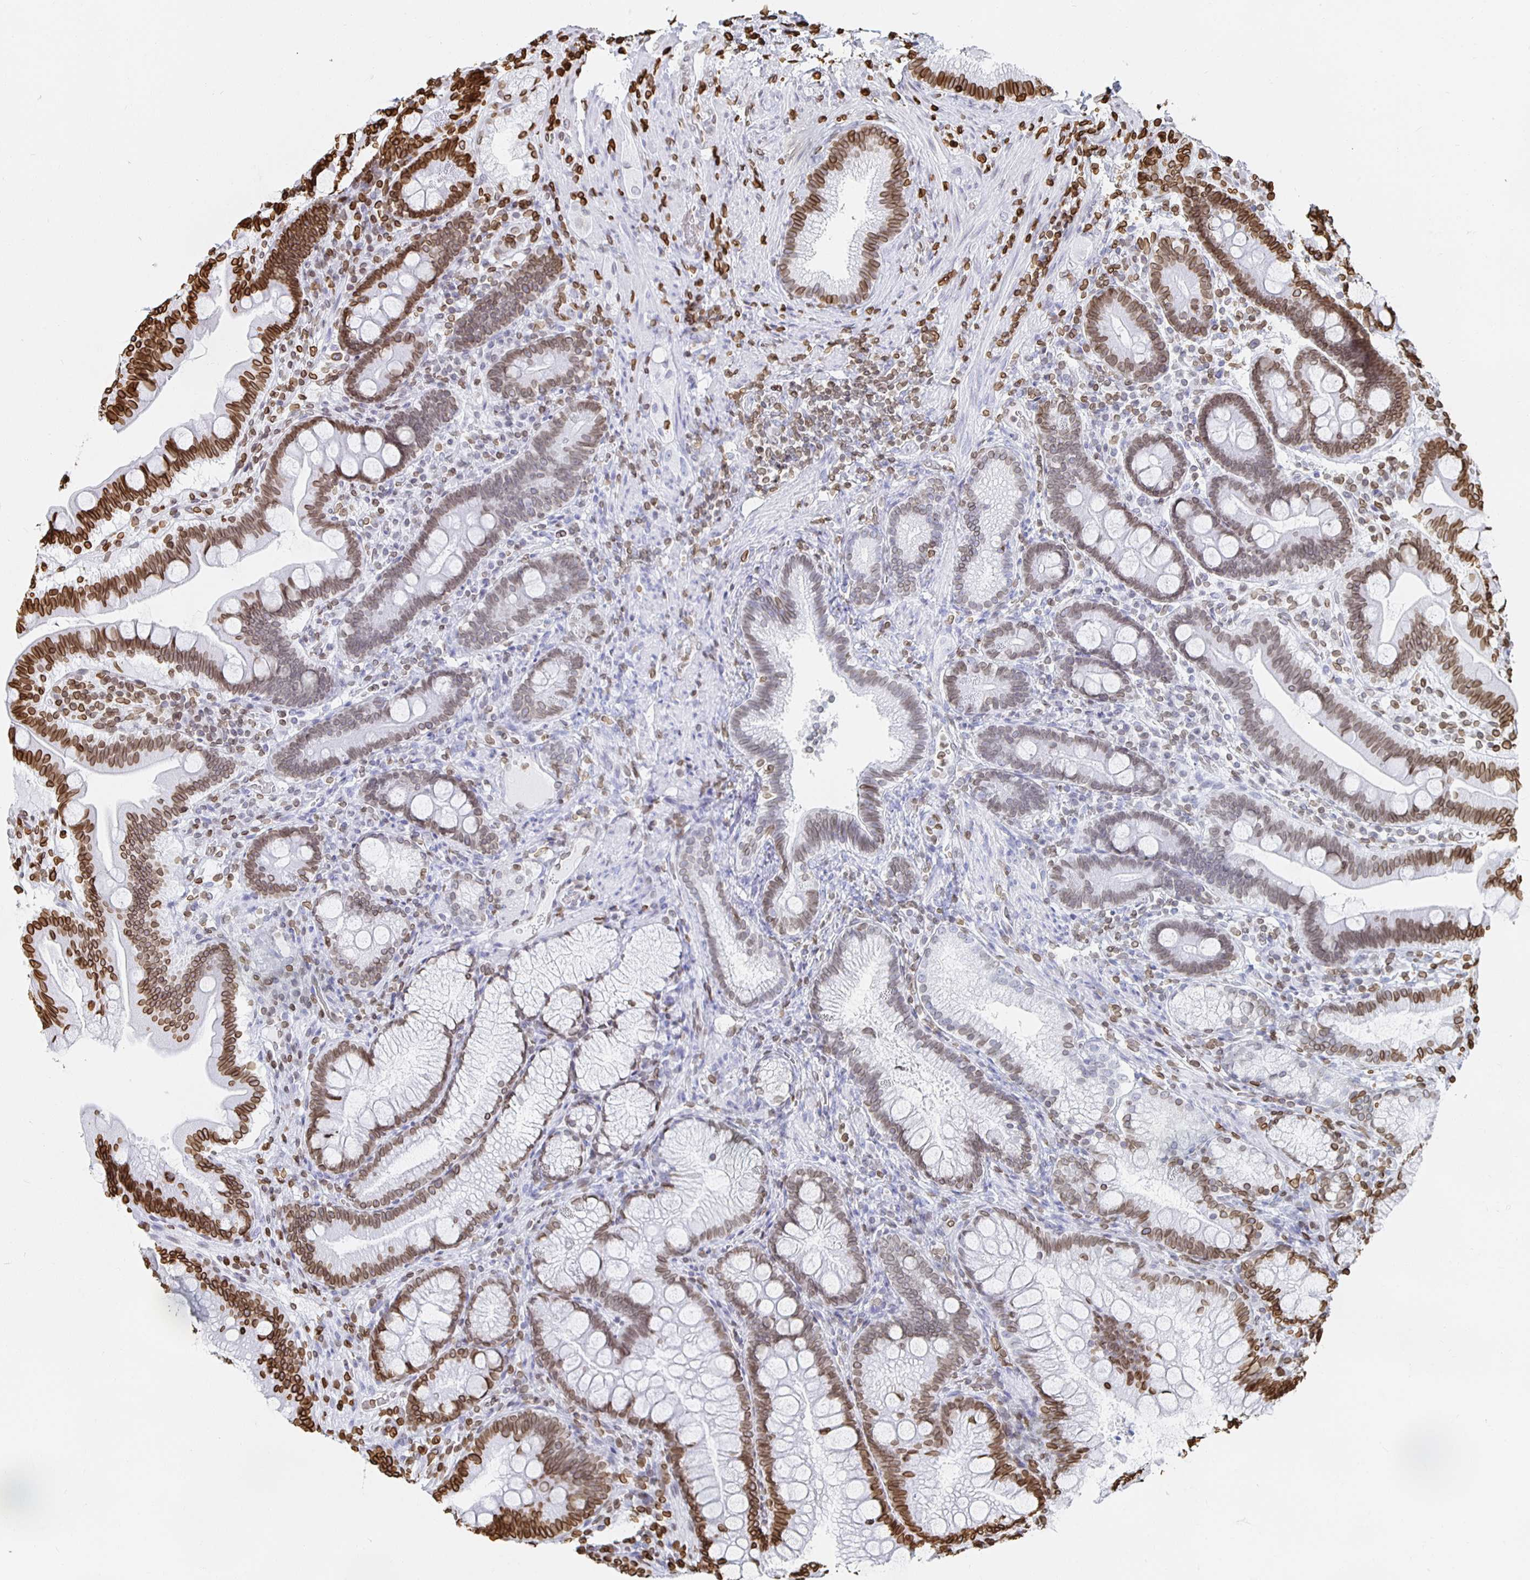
{"staining": {"intensity": "strong", "quantity": "25%-75%", "location": "cytoplasmic/membranous,nuclear"}, "tissue": "duodenum", "cell_type": "Glandular cells", "image_type": "normal", "snomed": [{"axis": "morphology", "description": "Normal tissue, NOS"}, {"axis": "topography", "description": "Pancreas"}, {"axis": "topography", "description": "Duodenum"}], "caption": "Immunohistochemistry micrograph of benign duodenum stained for a protein (brown), which demonstrates high levels of strong cytoplasmic/membranous,nuclear expression in about 25%-75% of glandular cells.", "gene": "LMNB1", "patient": {"sex": "male", "age": 59}}